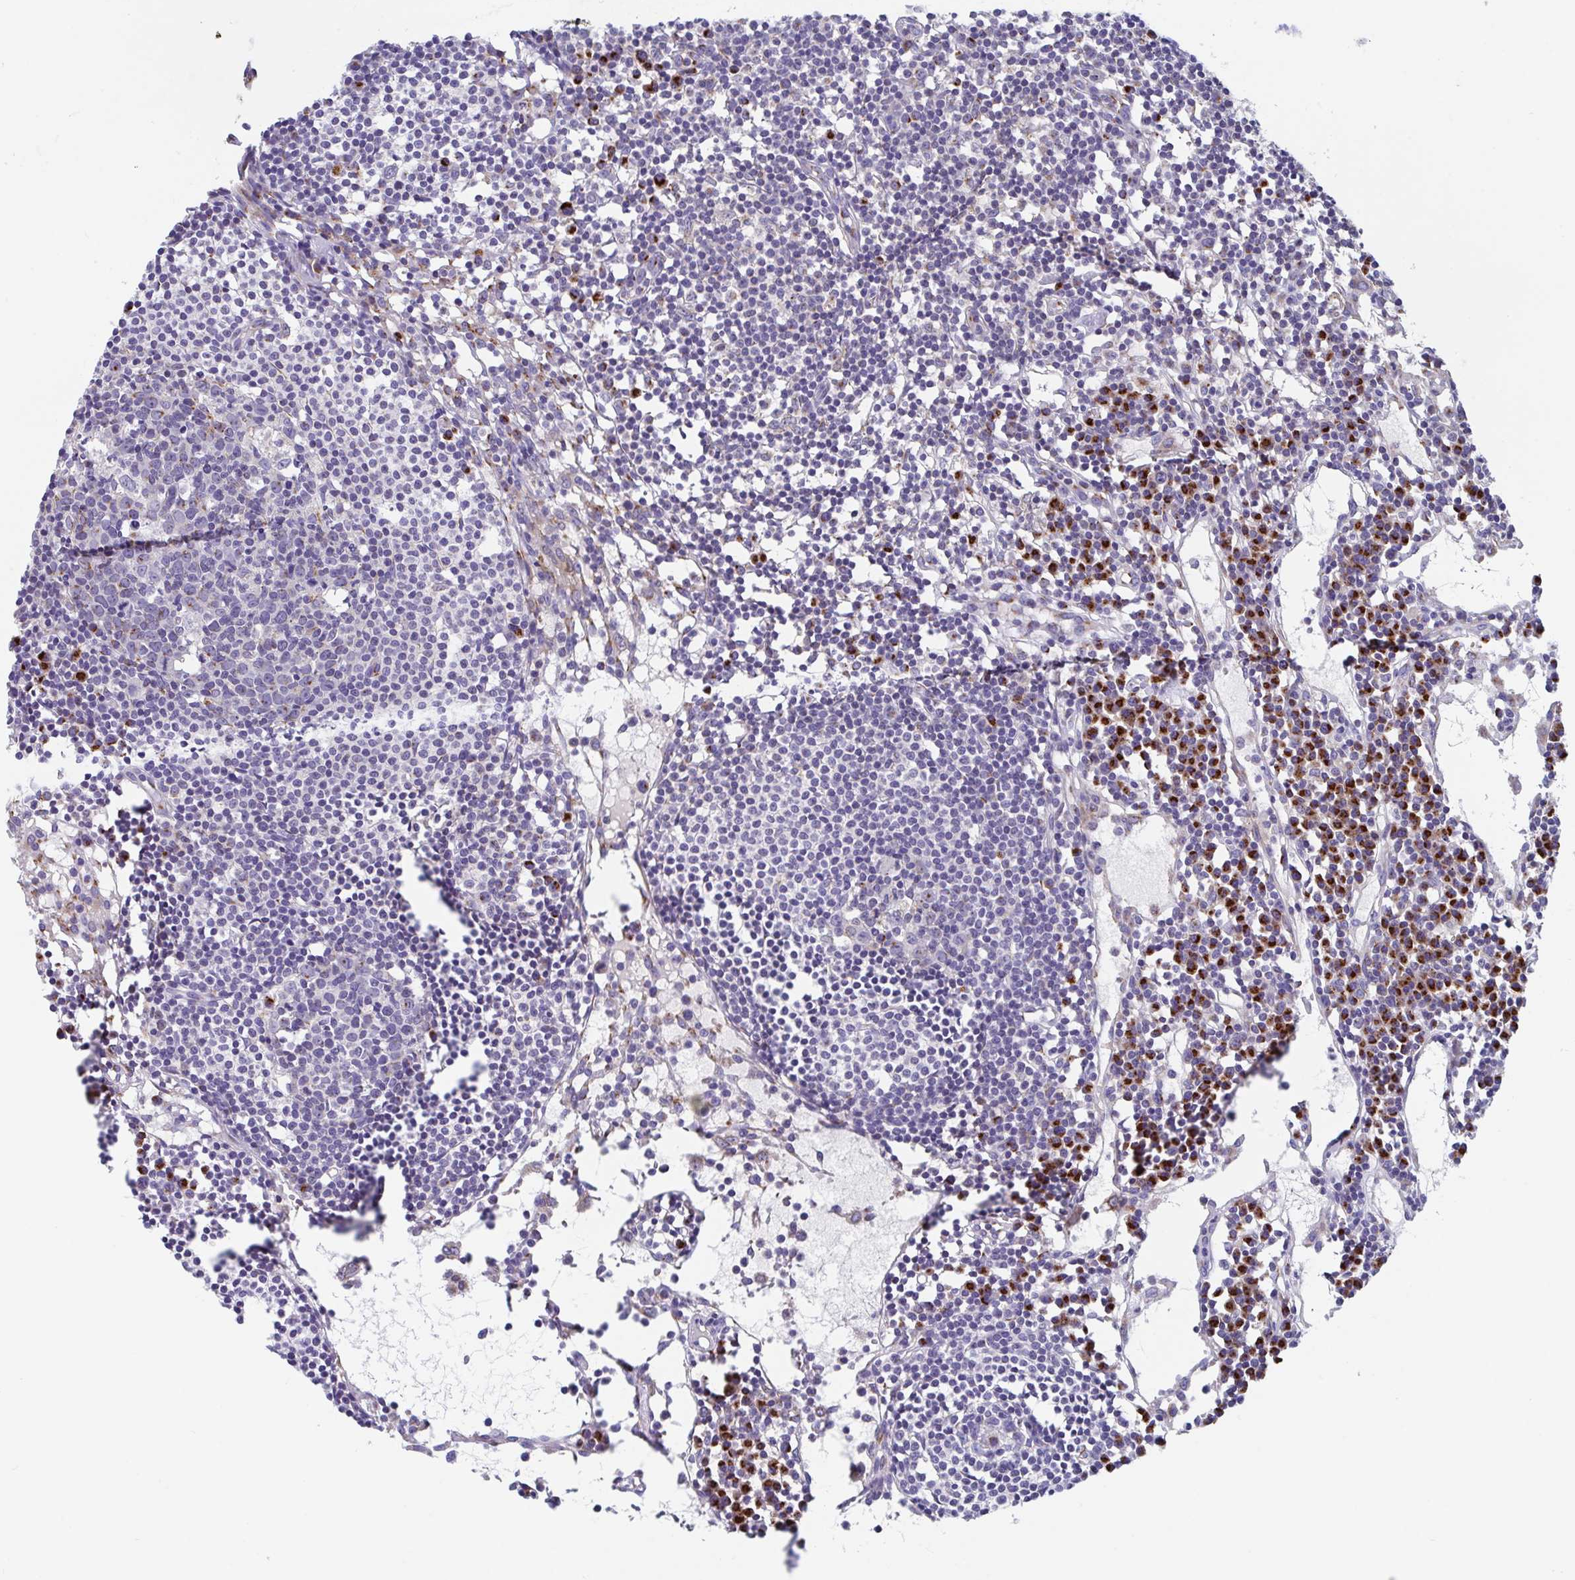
{"staining": {"intensity": "strong", "quantity": "<25%", "location": "cytoplasmic/membranous"}, "tissue": "lymph node", "cell_type": "Germinal center cells", "image_type": "normal", "snomed": [{"axis": "morphology", "description": "Normal tissue, NOS"}, {"axis": "topography", "description": "Lymph node"}], "caption": "Protein staining by IHC exhibits strong cytoplasmic/membranous positivity in approximately <25% of germinal center cells in benign lymph node.", "gene": "PROSER3", "patient": {"sex": "female", "age": 78}}